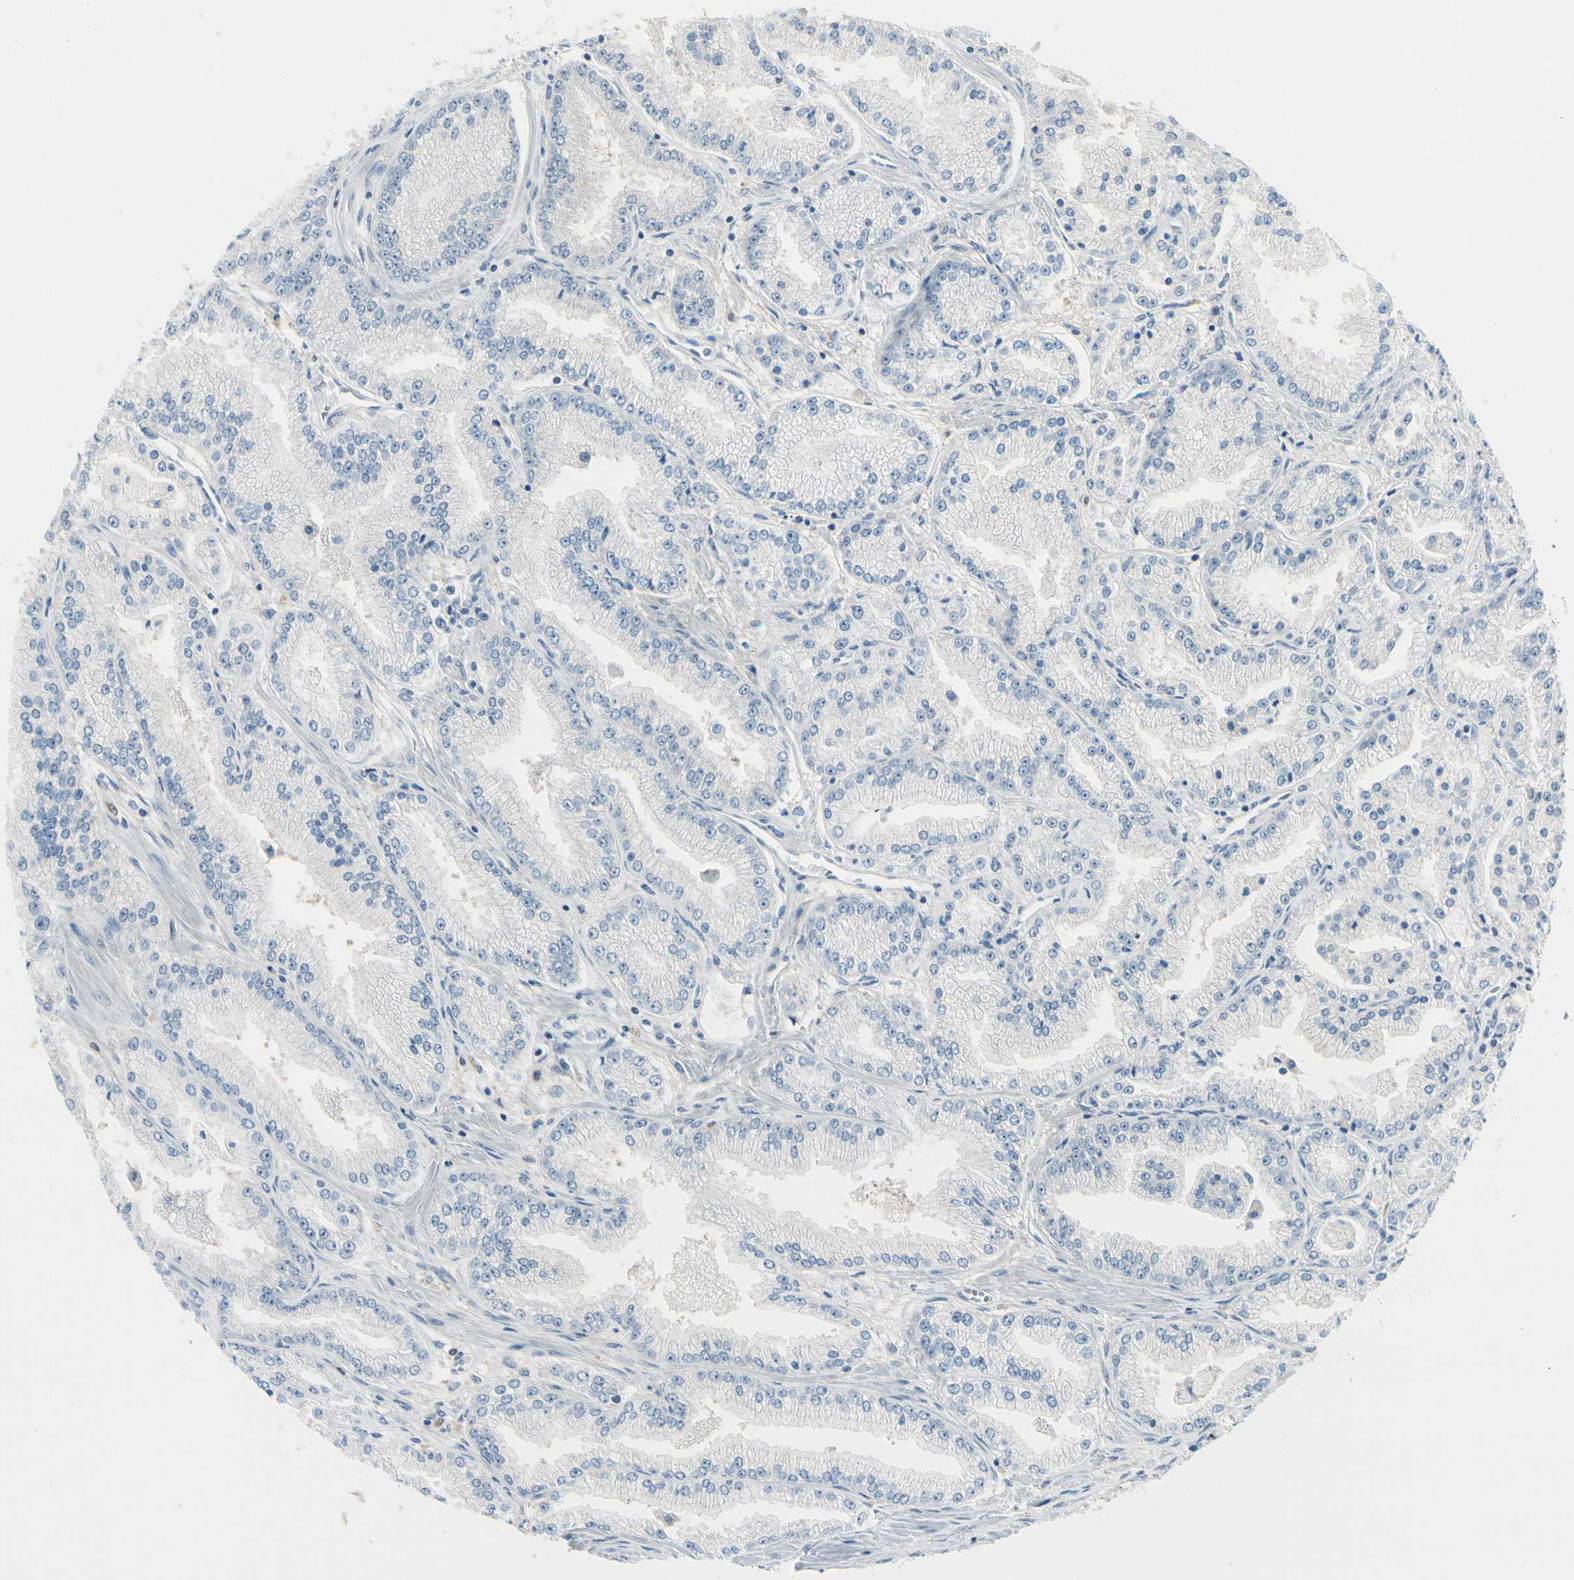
{"staining": {"intensity": "negative", "quantity": "none", "location": "none"}, "tissue": "prostate cancer", "cell_type": "Tumor cells", "image_type": "cancer", "snomed": [{"axis": "morphology", "description": "Adenocarcinoma, High grade"}, {"axis": "topography", "description": "Prostate"}], "caption": "There is no significant staining in tumor cells of prostate cancer.", "gene": "PEBP1", "patient": {"sex": "male", "age": 61}}